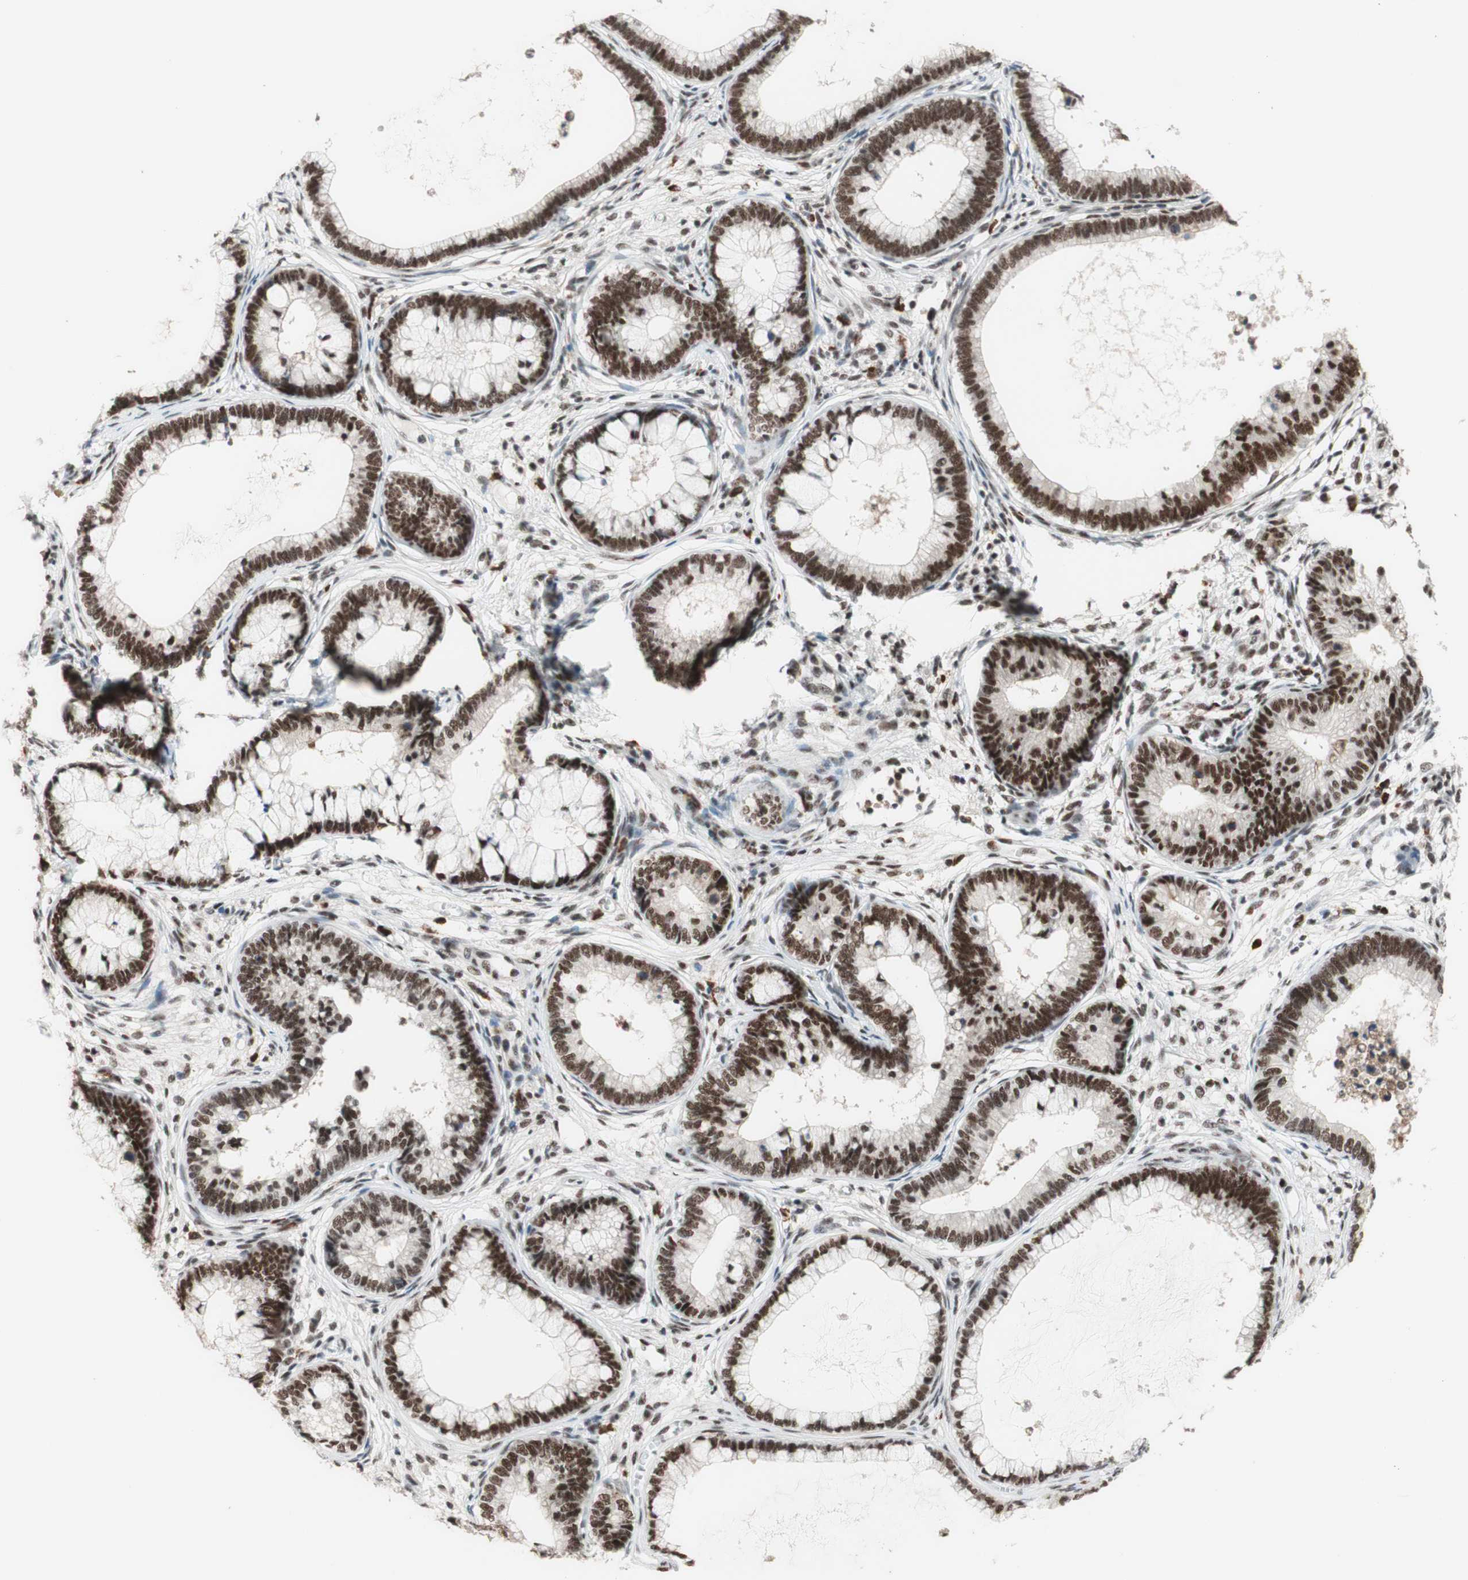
{"staining": {"intensity": "strong", "quantity": ">75%", "location": "nuclear"}, "tissue": "cervical cancer", "cell_type": "Tumor cells", "image_type": "cancer", "snomed": [{"axis": "morphology", "description": "Adenocarcinoma, NOS"}, {"axis": "topography", "description": "Cervix"}], "caption": "A high amount of strong nuclear staining is seen in about >75% of tumor cells in adenocarcinoma (cervical) tissue.", "gene": "PRPF19", "patient": {"sex": "female", "age": 44}}